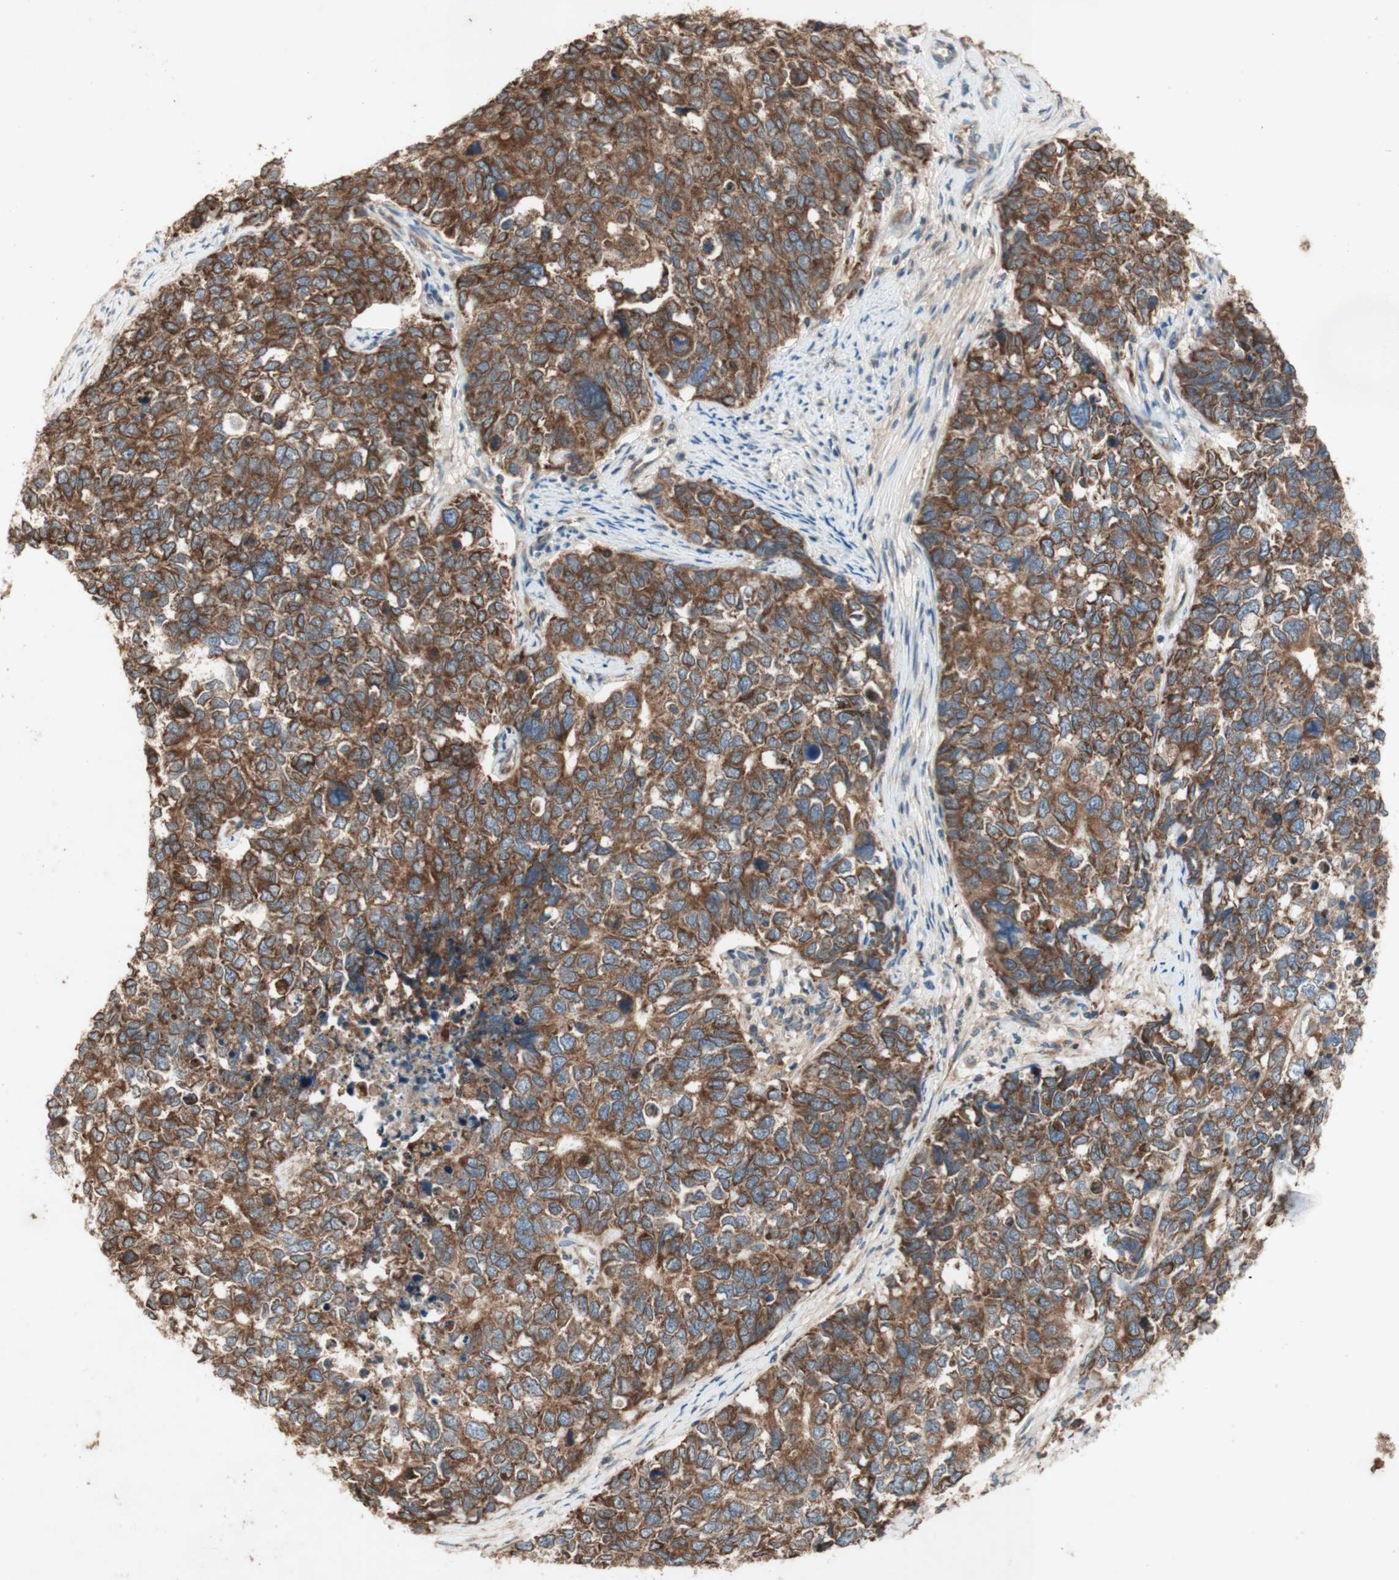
{"staining": {"intensity": "strong", "quantity": ">75%", "location": "cytoplasmic/membranous"}, "tissue": "cervical cancer", "cell_type": "Tumor cells", "image_type": "cancer", "snomed": [{"axis": "morphology", "description": "Squamous cell carcinoma, NOS"}, {"axis": "topography", "description": "Cervix"}], "caption": "Brown immunohistochemical staining in cervical cancer (squamous cell carcinoma) exhibits strong cytoplasmic/membranous positivity in about >75% of tumor cells.", "gene": "SOCS2", "patient": {"sex": "female", "age": 63}}